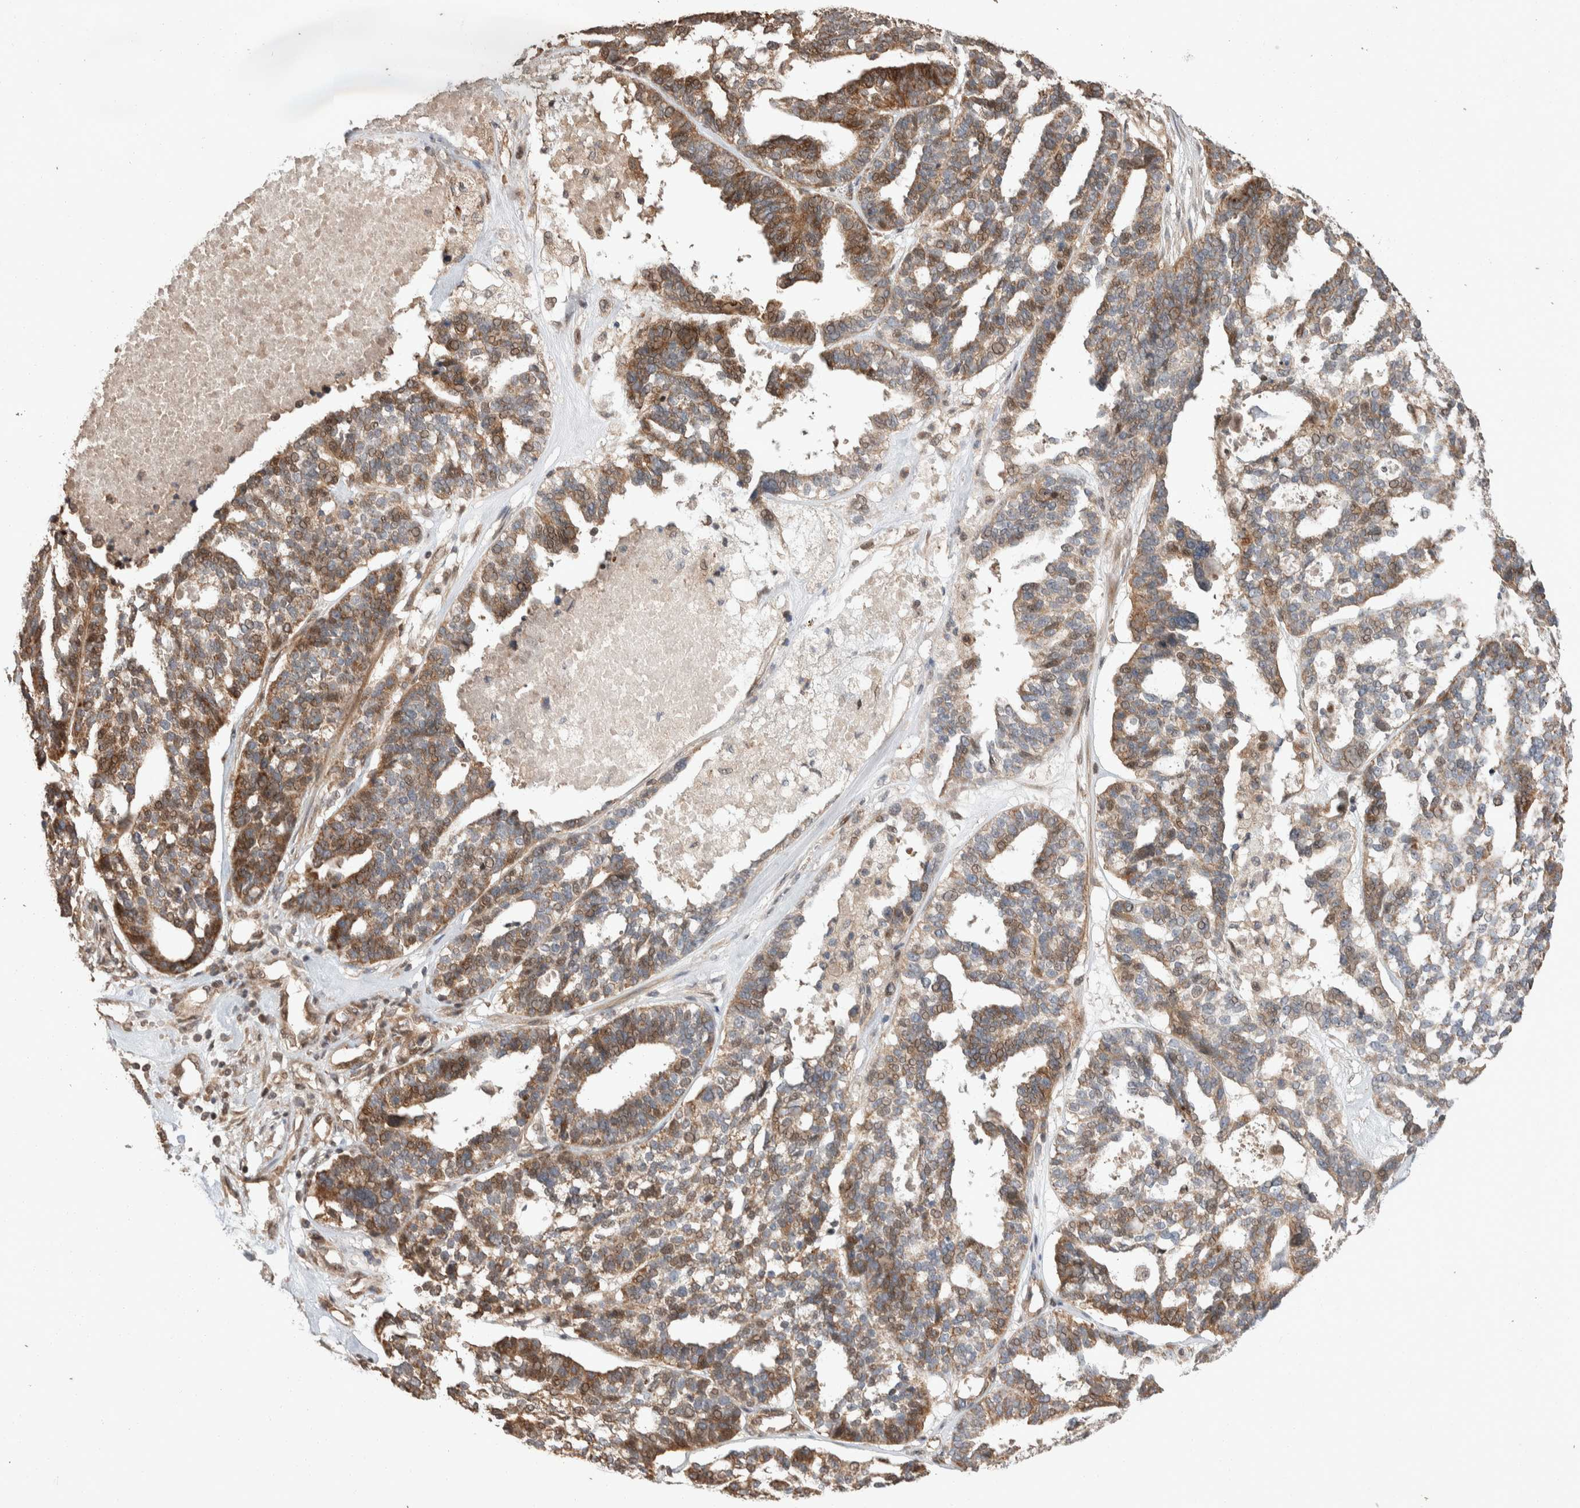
{"staining": {"intensity": "moderate", "quantity": ">75%", "location": "cytoplasmic/membranous"}, "tissue": "ovarian cancer", "cell_type": "Tumor cells", "image_type": "cancer", "snomed": [{"axis": "morphology", "description": "Cystadenocarcinoma, serous, NOS"}, {"axis": "topography", "description": "Ovary"}], "caption": "Ovarian cancer (serous cystadenocarcinoma) tissue displays moderate cytoplasmic/membranous positivity in about >75% of tumor cells, visualized by immunohistochemistry.", "gene": "ERC1", "patient": {"sex": "female", "age": 59}}